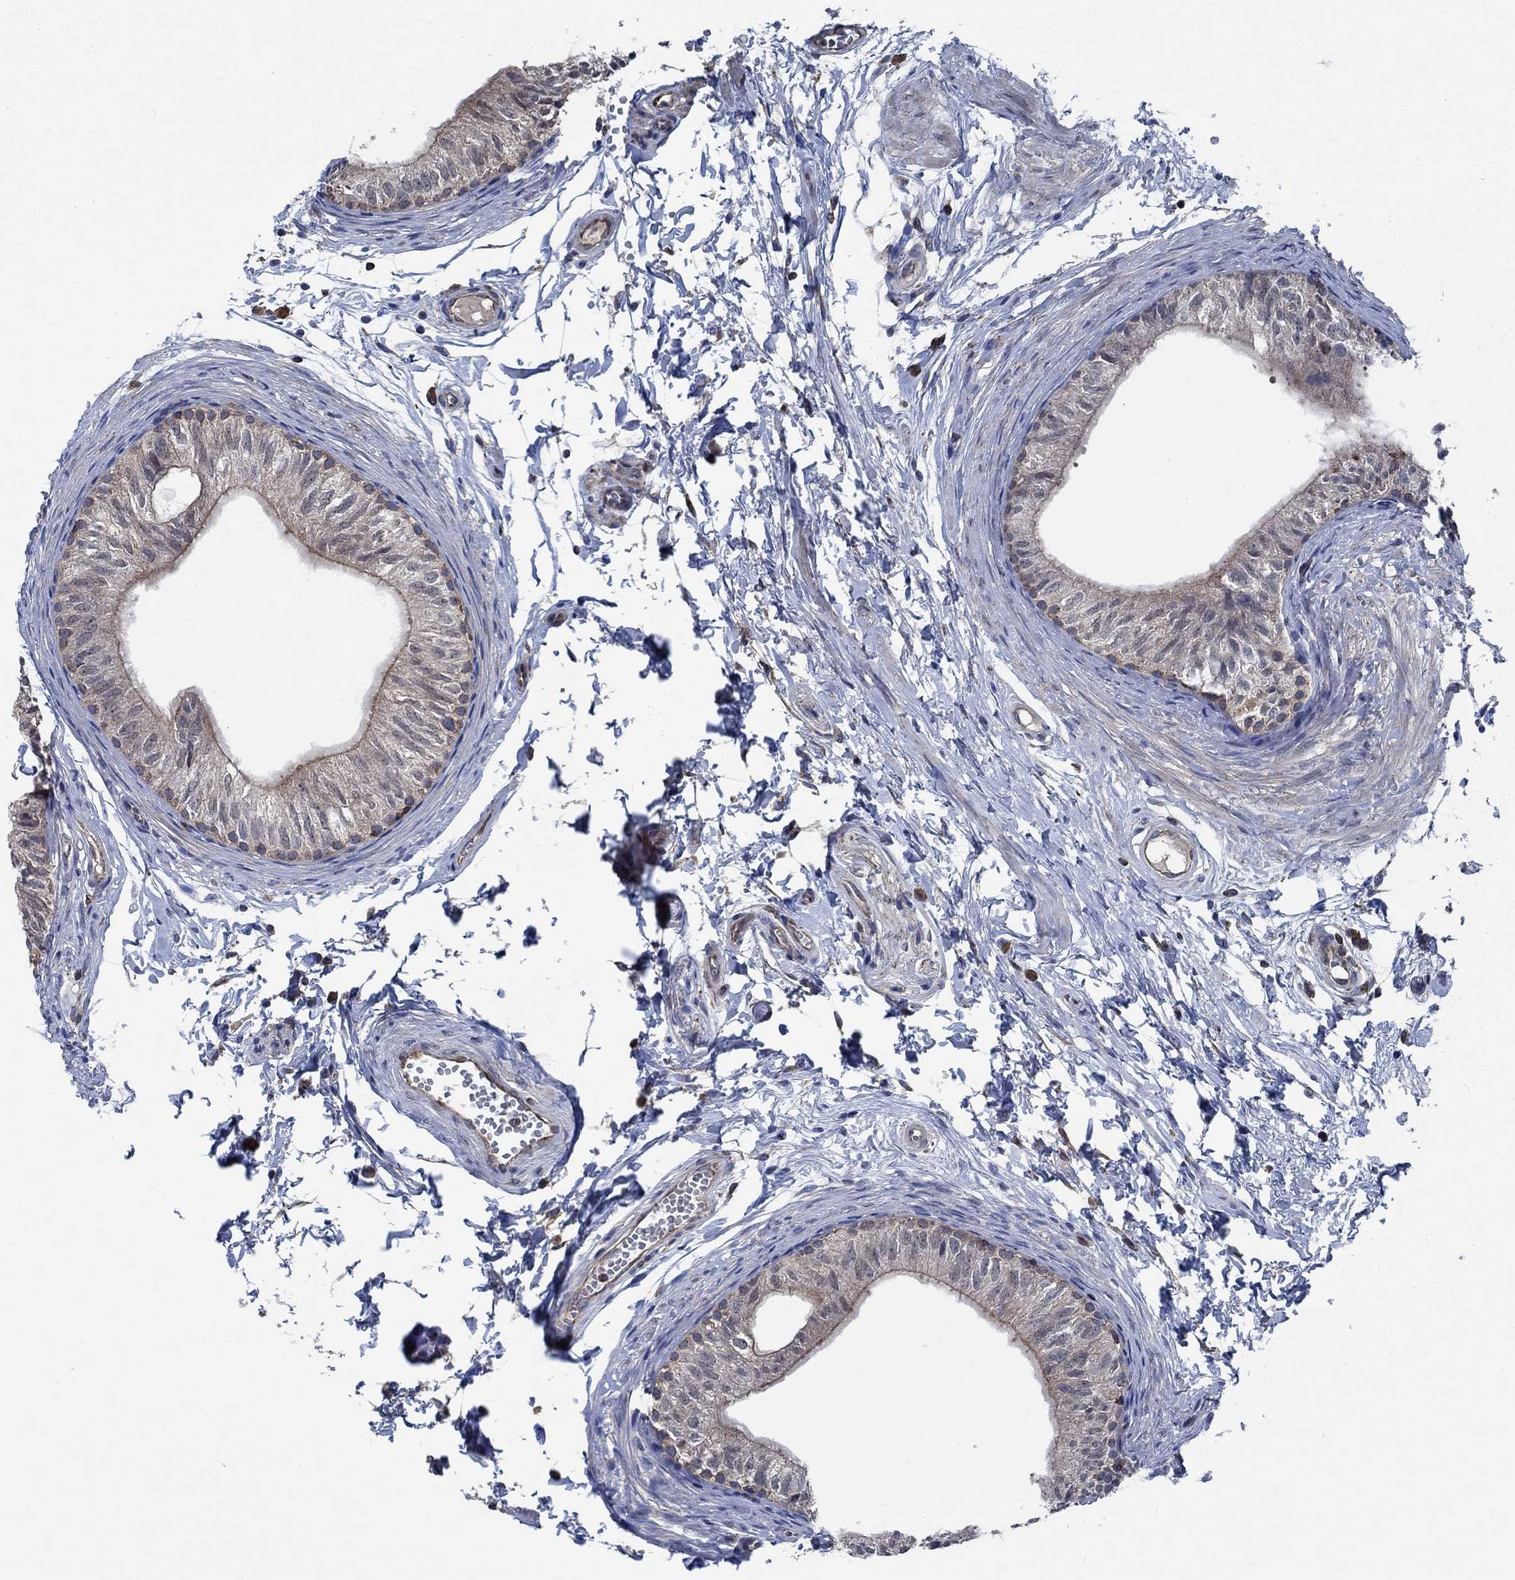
{"staining": {"intensity": "weak", "quantity": ">75%", "location": "cytoplasmic/membranous"}, "tissue": "epididymis", "cell_type": "Glandular cells", "image_type": "normal", "snomed": [{"axis": "morphology", "description": "Normal tissue, NOS"}, {"axis": "topography", "description": "Epididymis"}], "caption": "DAB immunohistochemical staining of benign epididymis reveals weak cytoplasmic/membranous protein staining in about >75% of glandular cells.", "gene": "STXBP6", "patient": {"sex": "male", "age": 22}}